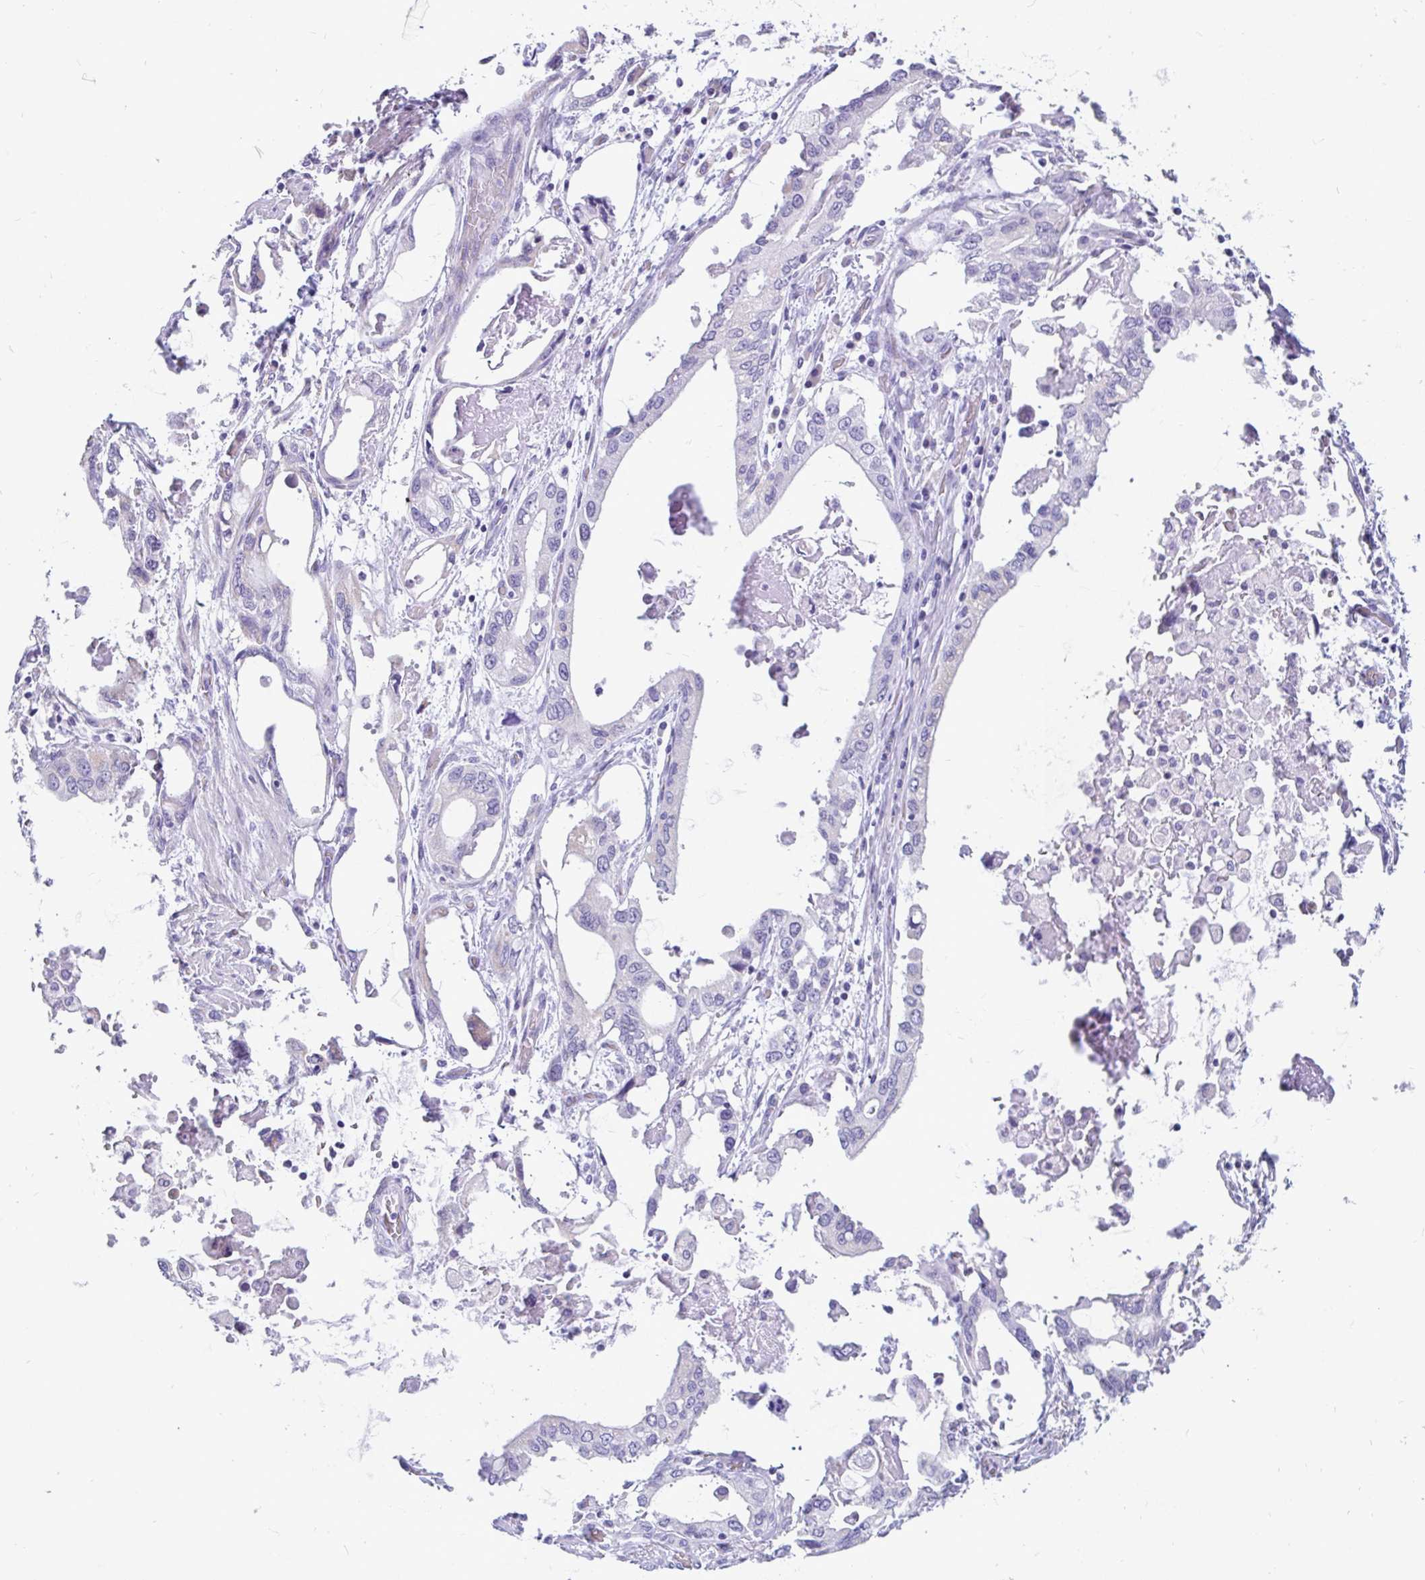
{"staining": {"intensity": "negative", "quantity": "none", "location": "none"}, "tissue": "stomach cancer", "cell_type": "Tumor cells", "image_type": "cancer", "snomed": [{"axis": "morphology", "description": "Adenocarcinoma, NOS"}, {"axis": "topography", "description": "Stomach, upper"}], "caption": "Tumor cells show no significant protein staining in stomach adenocarcinoma.", "gene": "INTS5", "patient": {"sex": "male", "age": 74}}